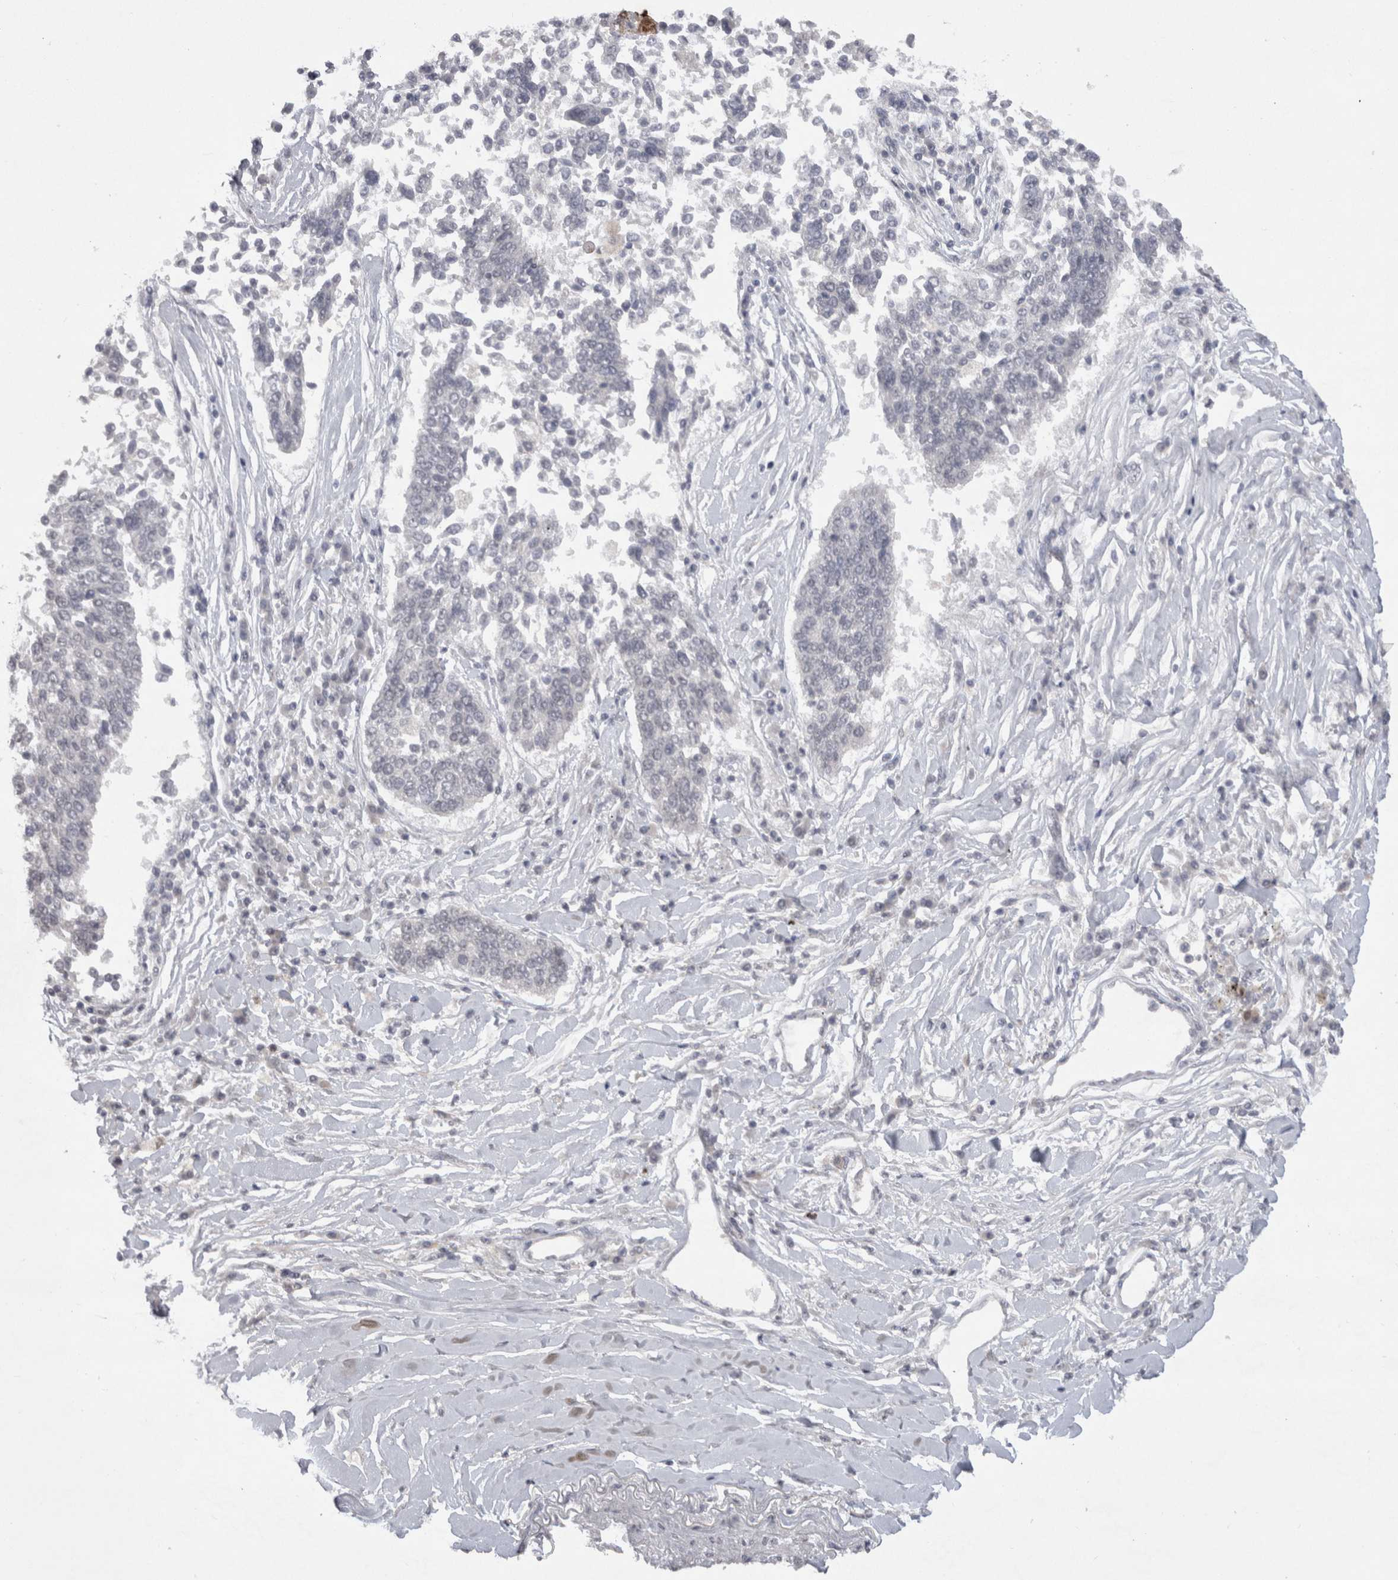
{"staining": {"intensity": "negative", "quantity": "none", "location": "none"}, "tissue": "lung cancer", "cell_type": "Tumor cells", "image_type": "cancer", "snomed": [{"axis": "morphology", "description": "Normal tissue, NOS"}, {"axis": "morphology", "description": "Squamous cell carcinoma, NOS"}, {"axis": "topography", "description": "Cartilage tissue"}, {"axis": "topography", "description": "Bronchus"}, {"axis": "topography", "description": "Lung"}, {"axis": "topography", "description": "Peripheral nerve tissue"}], "caption": "Image shows no significant protein staining in tumor cells of lung squamous cell carcinoma.", "gene": "DDX4", "patient": {"sex": "female", "age": 49}}